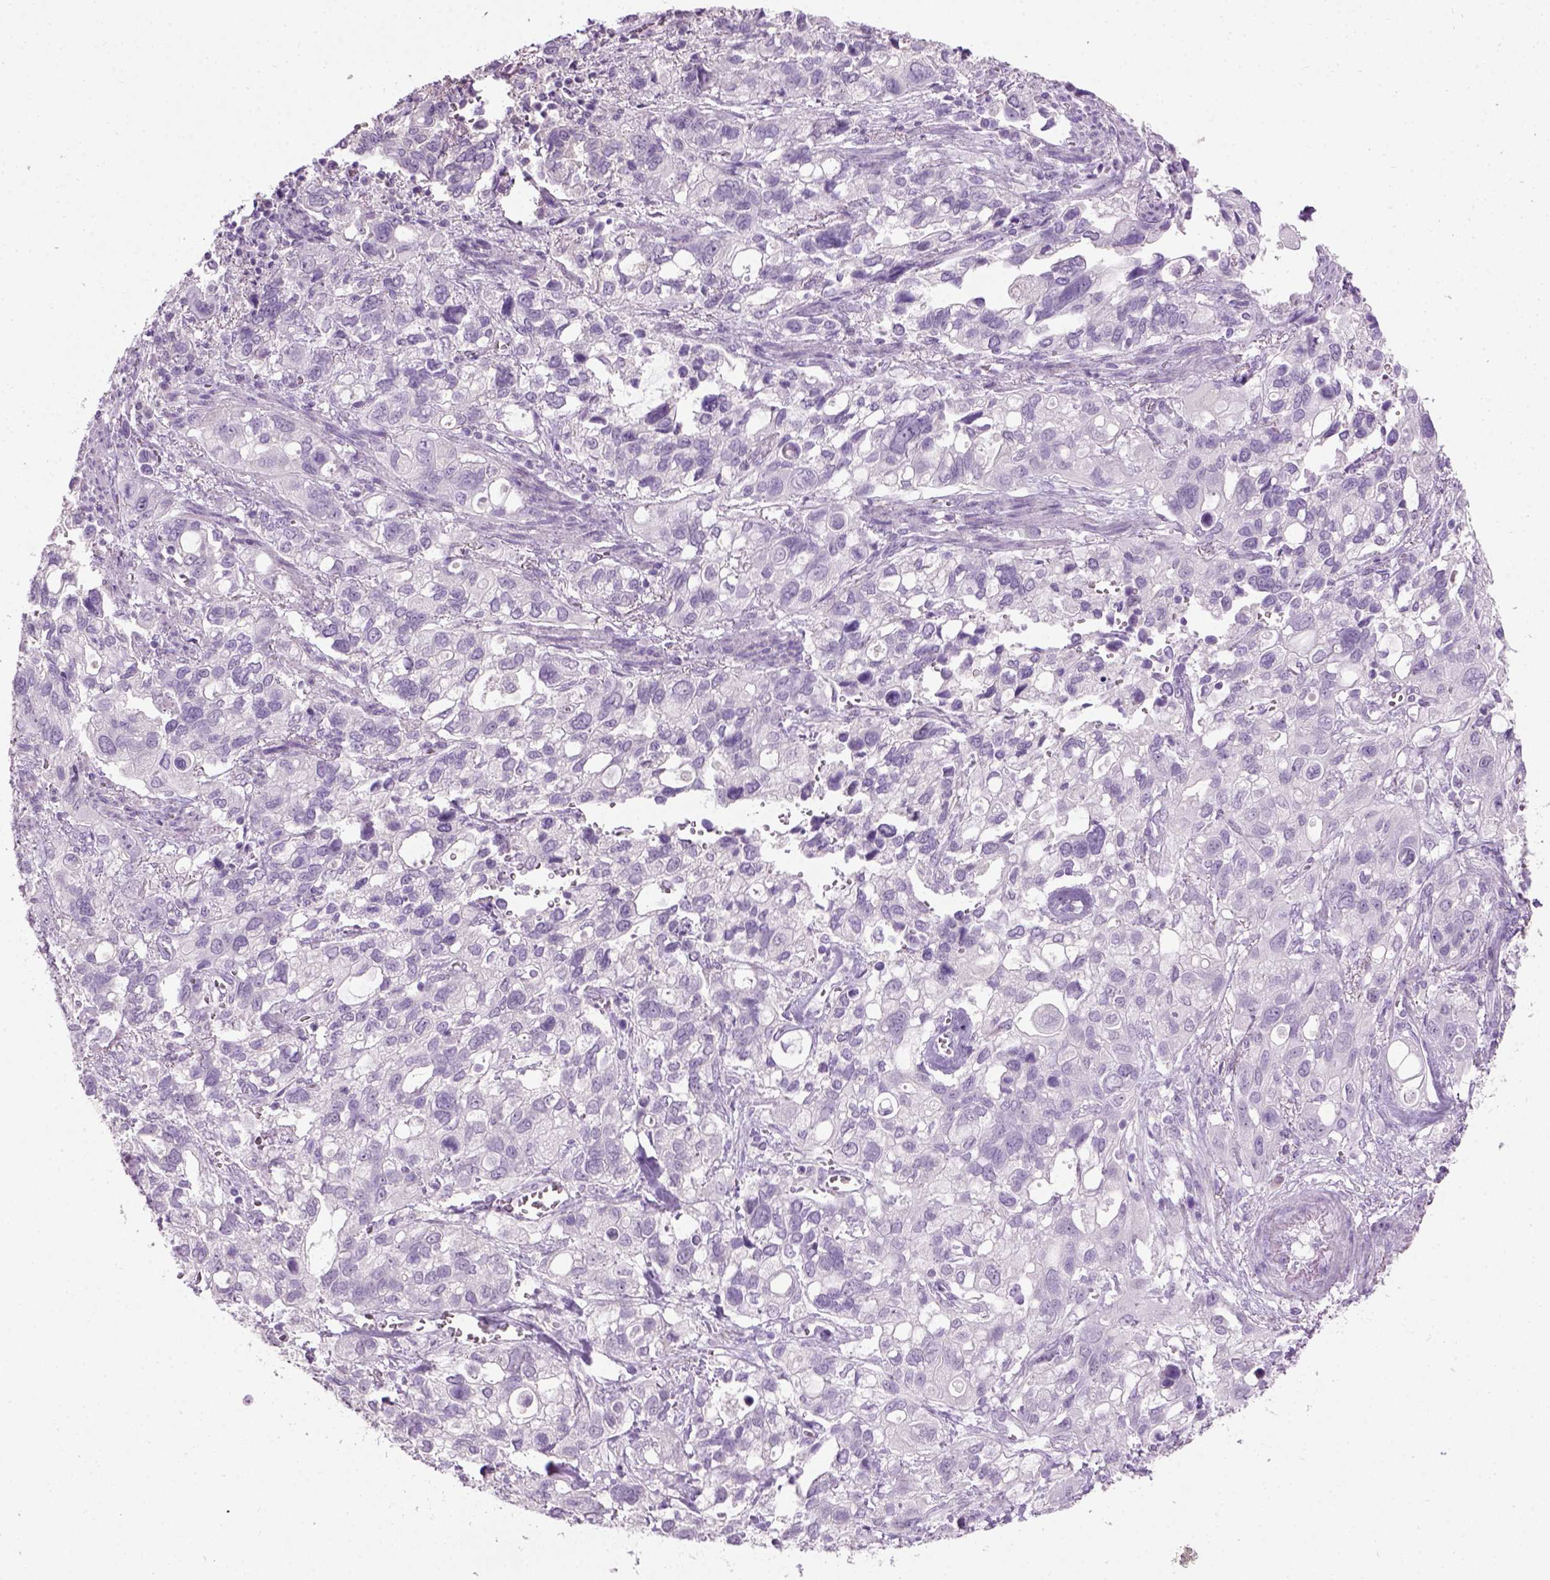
{"staining": {"intensity": "negative", "quantity": "none", "location": "none"}, "tissue": "stomach cancer", "cell_type": "Tumor cells", "image_type": "cancer", "snomed": [{"axis": "morphology", "description": "Adenocarcinoma, NOS"}, {"axis": "topography", "description": "Stomach, upper"}], "caption": "Immunohistochemistry (IHC) image of stomach cancer stained for a protein (brown), which displays no staining in tumor cells.", "gene": "GABRB2", "patient": {"sex": "female", "age": 81}}